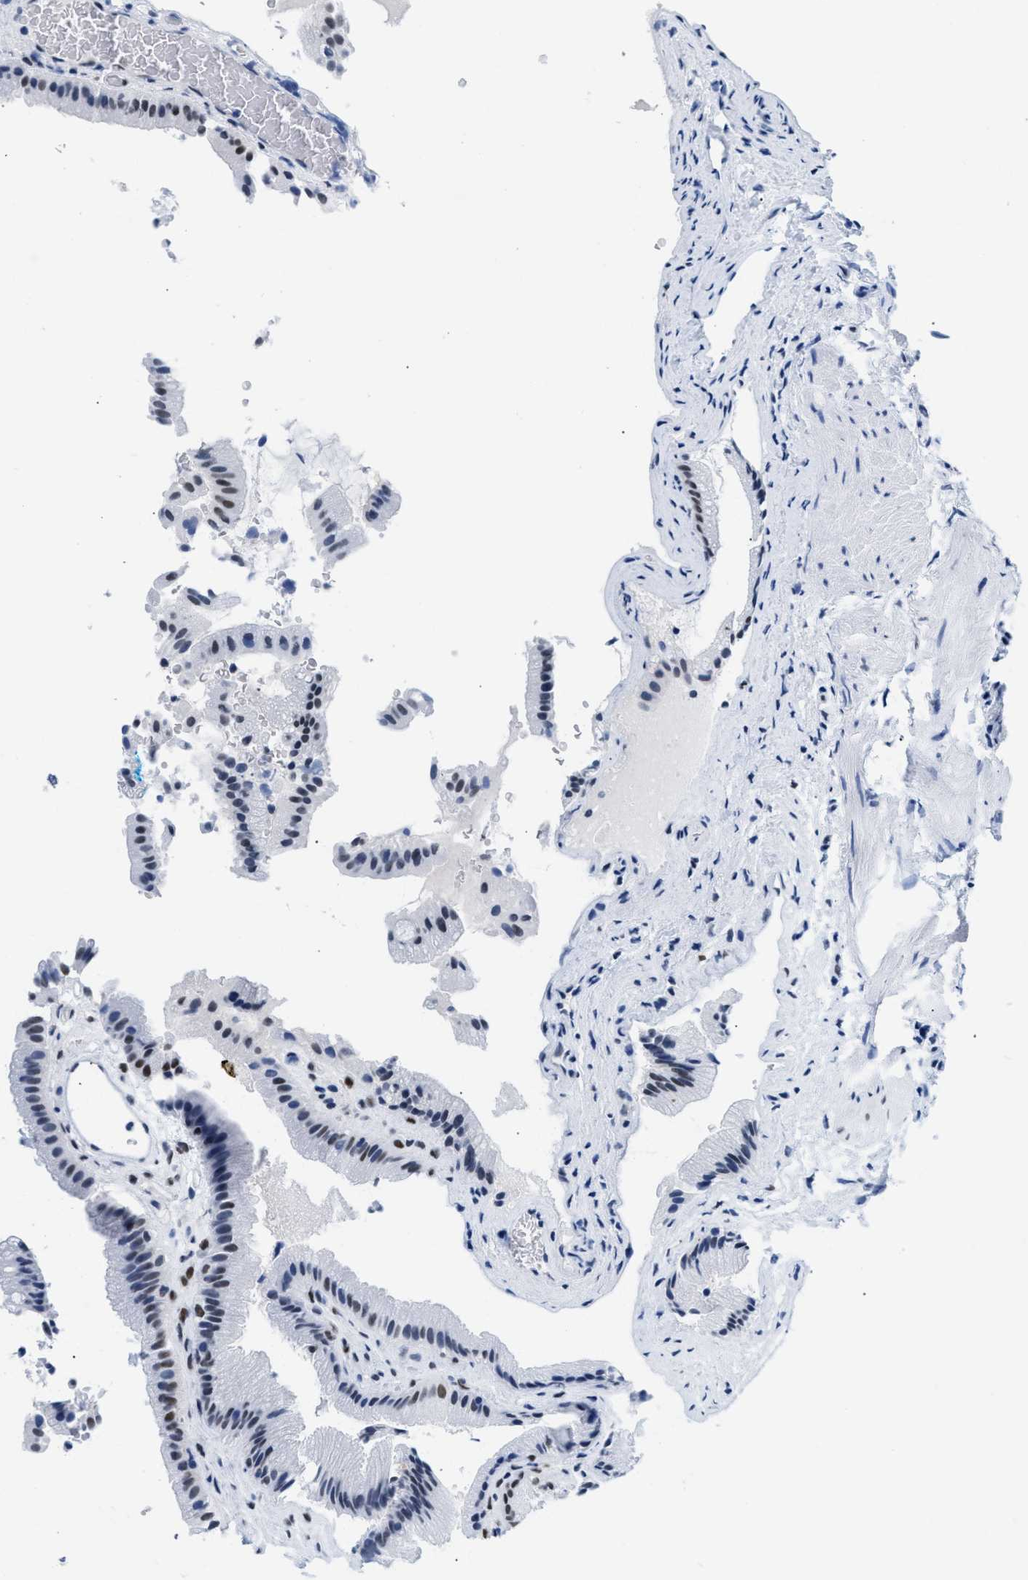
{"staining": {"intensity": "moderate", "quantity": ">75%", "location": "nuclear"}, "tissue": "gallbladder", "cell_type": "Glandular cells", "image_type": "normal", "snomed": [{"axis": "morphology", "description": "Normal tissue, NOS"}, {"axis": "topography", "description": "Gallbladder"}], "caption": "Immunohistochemical staining of normal gallbladder reveals >75% levels of moderate nuclear protein staining in approximately >75% of glandular cells.", "gene": "CTBP1", "patient": {"sex": "male", "age": 49}}